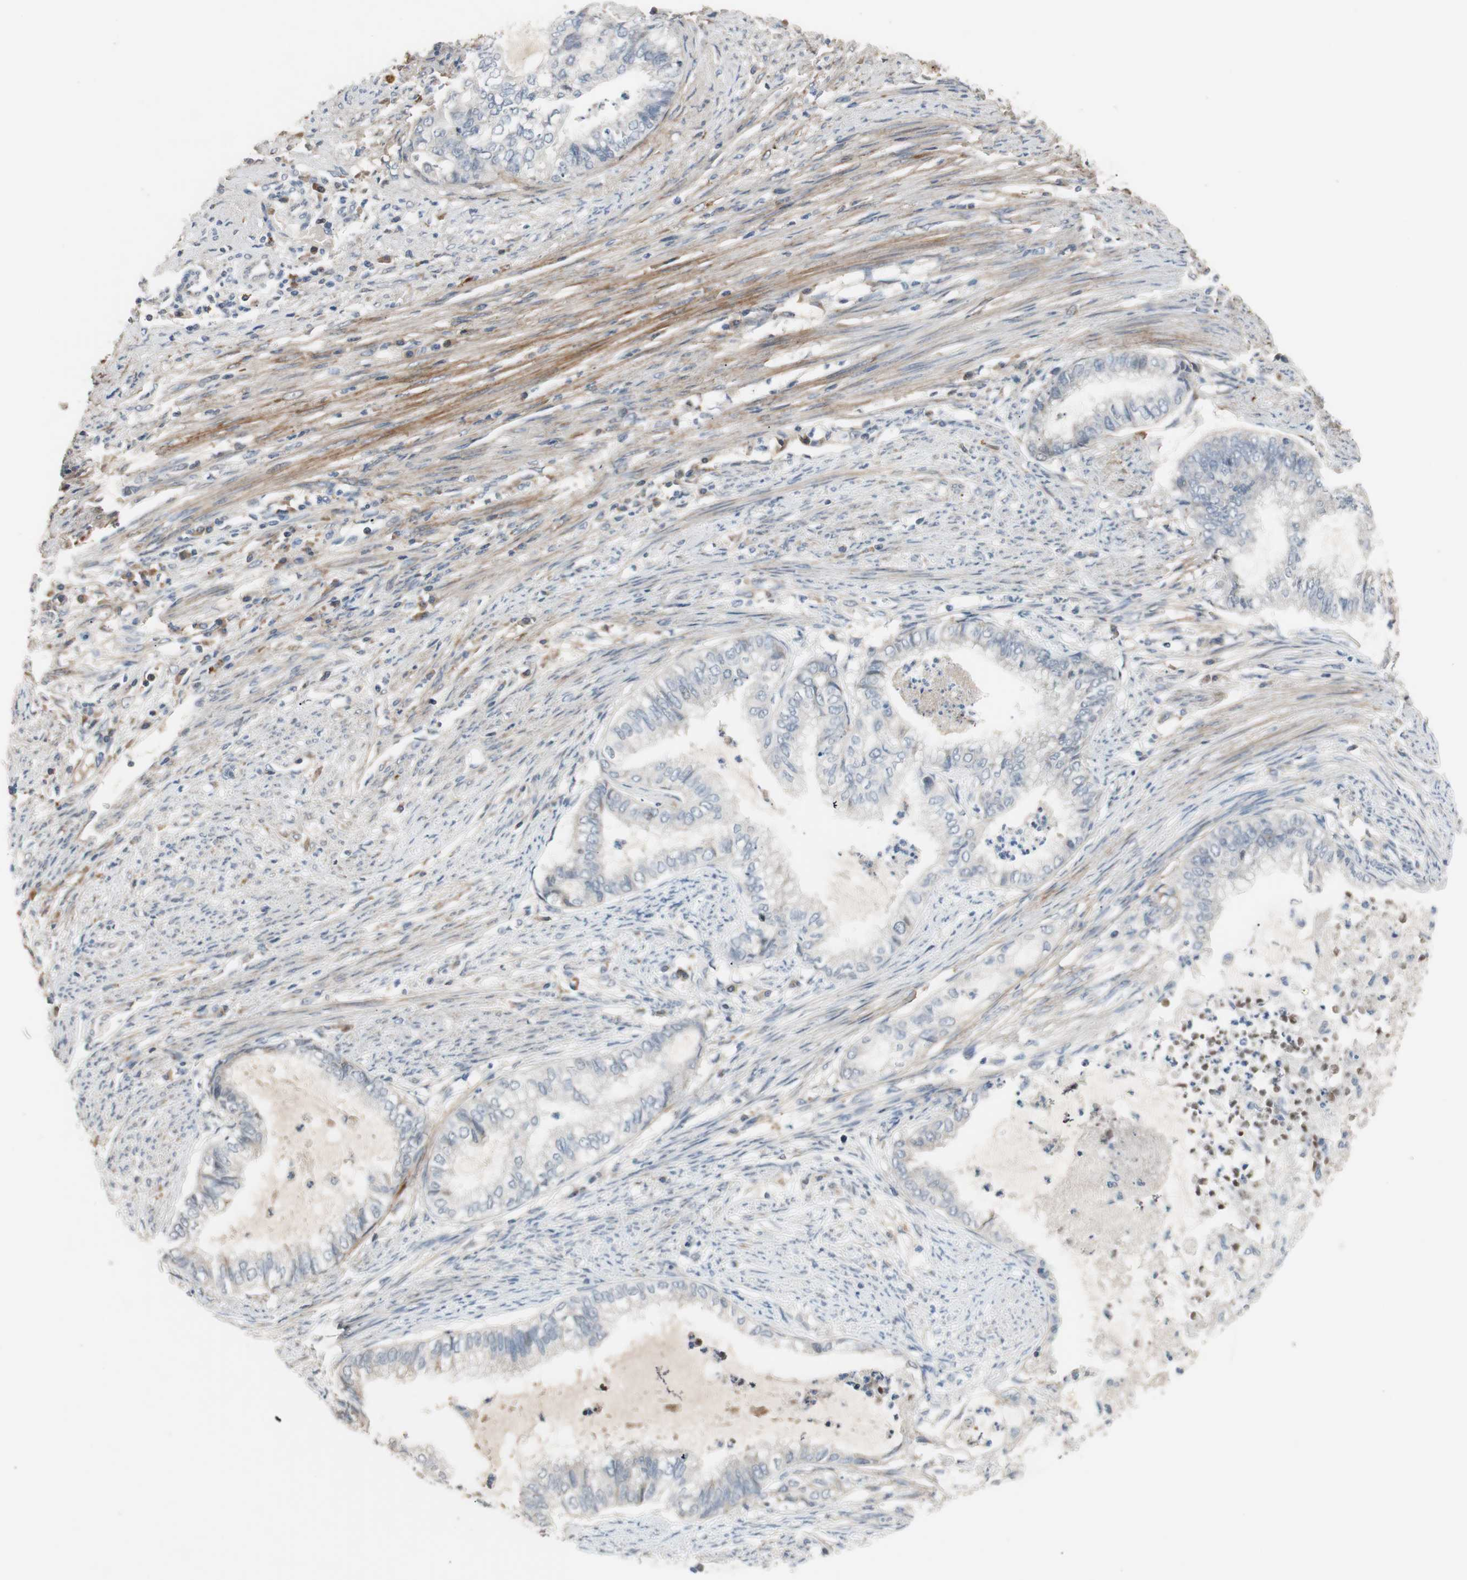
{"staining": {"intensity": "weak", "quantity": "25%-75%", "location": "cytoplasmic/membranous"}, "tissue": "endometrial cancer", "cell_type": "Tumor cells", "image_type": "cancer", "snomed": [{"axis": "morphology", "description": "Adenocarcinoma, NOS"}, {"axis": "topography", "description": "Endometrium"}], "caption": "Endometrial adenocarcinoma stained for a protein shows weak cytoplasmic/membranous positivity in tumor cells.", "gene": "COL12A1", "patient": {"sex": "female", "age": 79}}